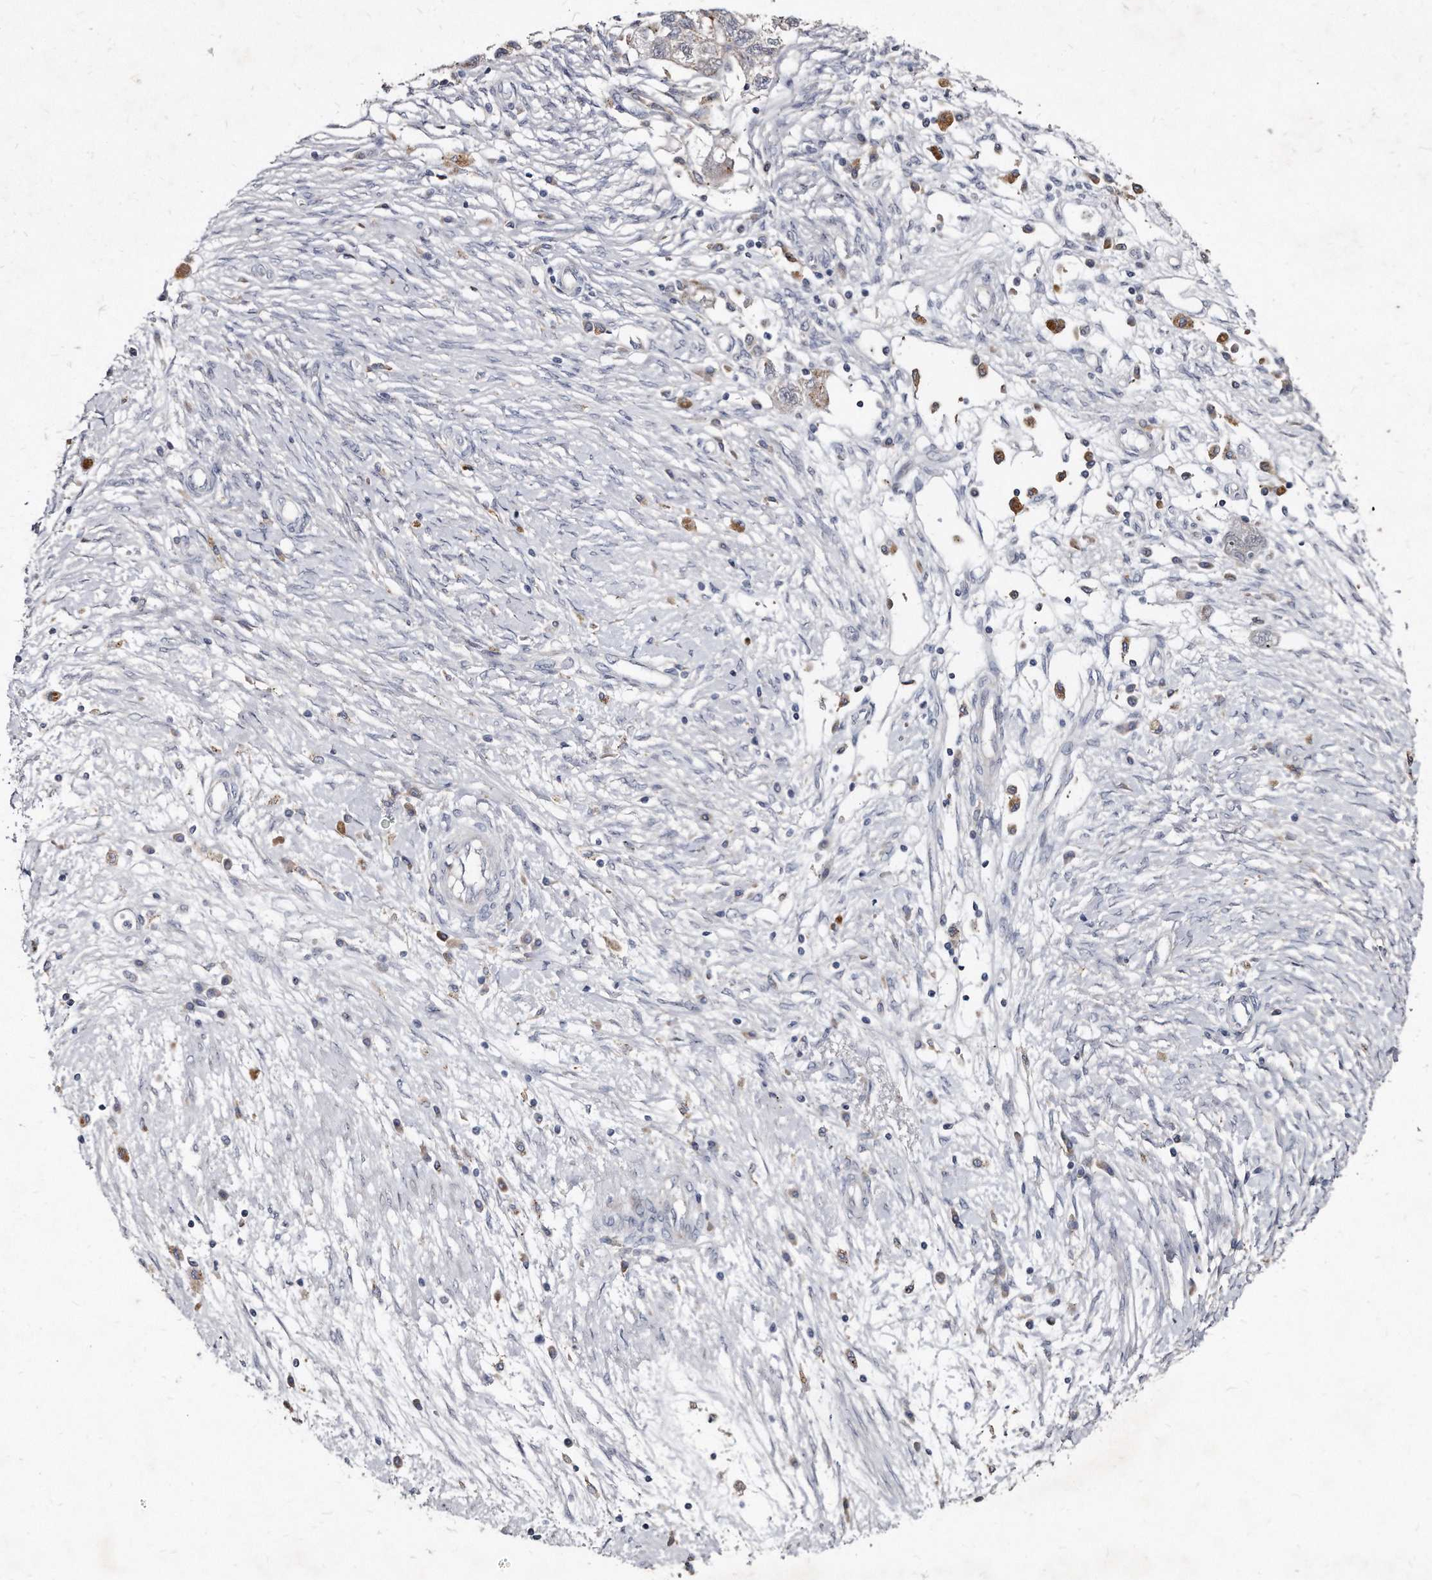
{"staining": {"intensity": "moderate", "quantity": "25%-75%", "location": "cytoplasmic/membranous"}, "tissue": "ovarian cancer", "cell_type": "Tumor cells", "image_type": "cancer", "snomed": [{"axis": "morphology", "description": "Carcinoma, NOS"}, {"axis": "morphology", "description": "Cystadenocarcinoma, serous, NOS"}, {"axis": "topography", "description": "Ovary"}], "caption": "This is an image of IHC staining of ovarian cancer (carcinoma), which shows moderate positivity in the cytoplasmic/membranous of tumor cells.", "gene": "KLHDC3", "patient": {"sex": "female", "age": 69}}